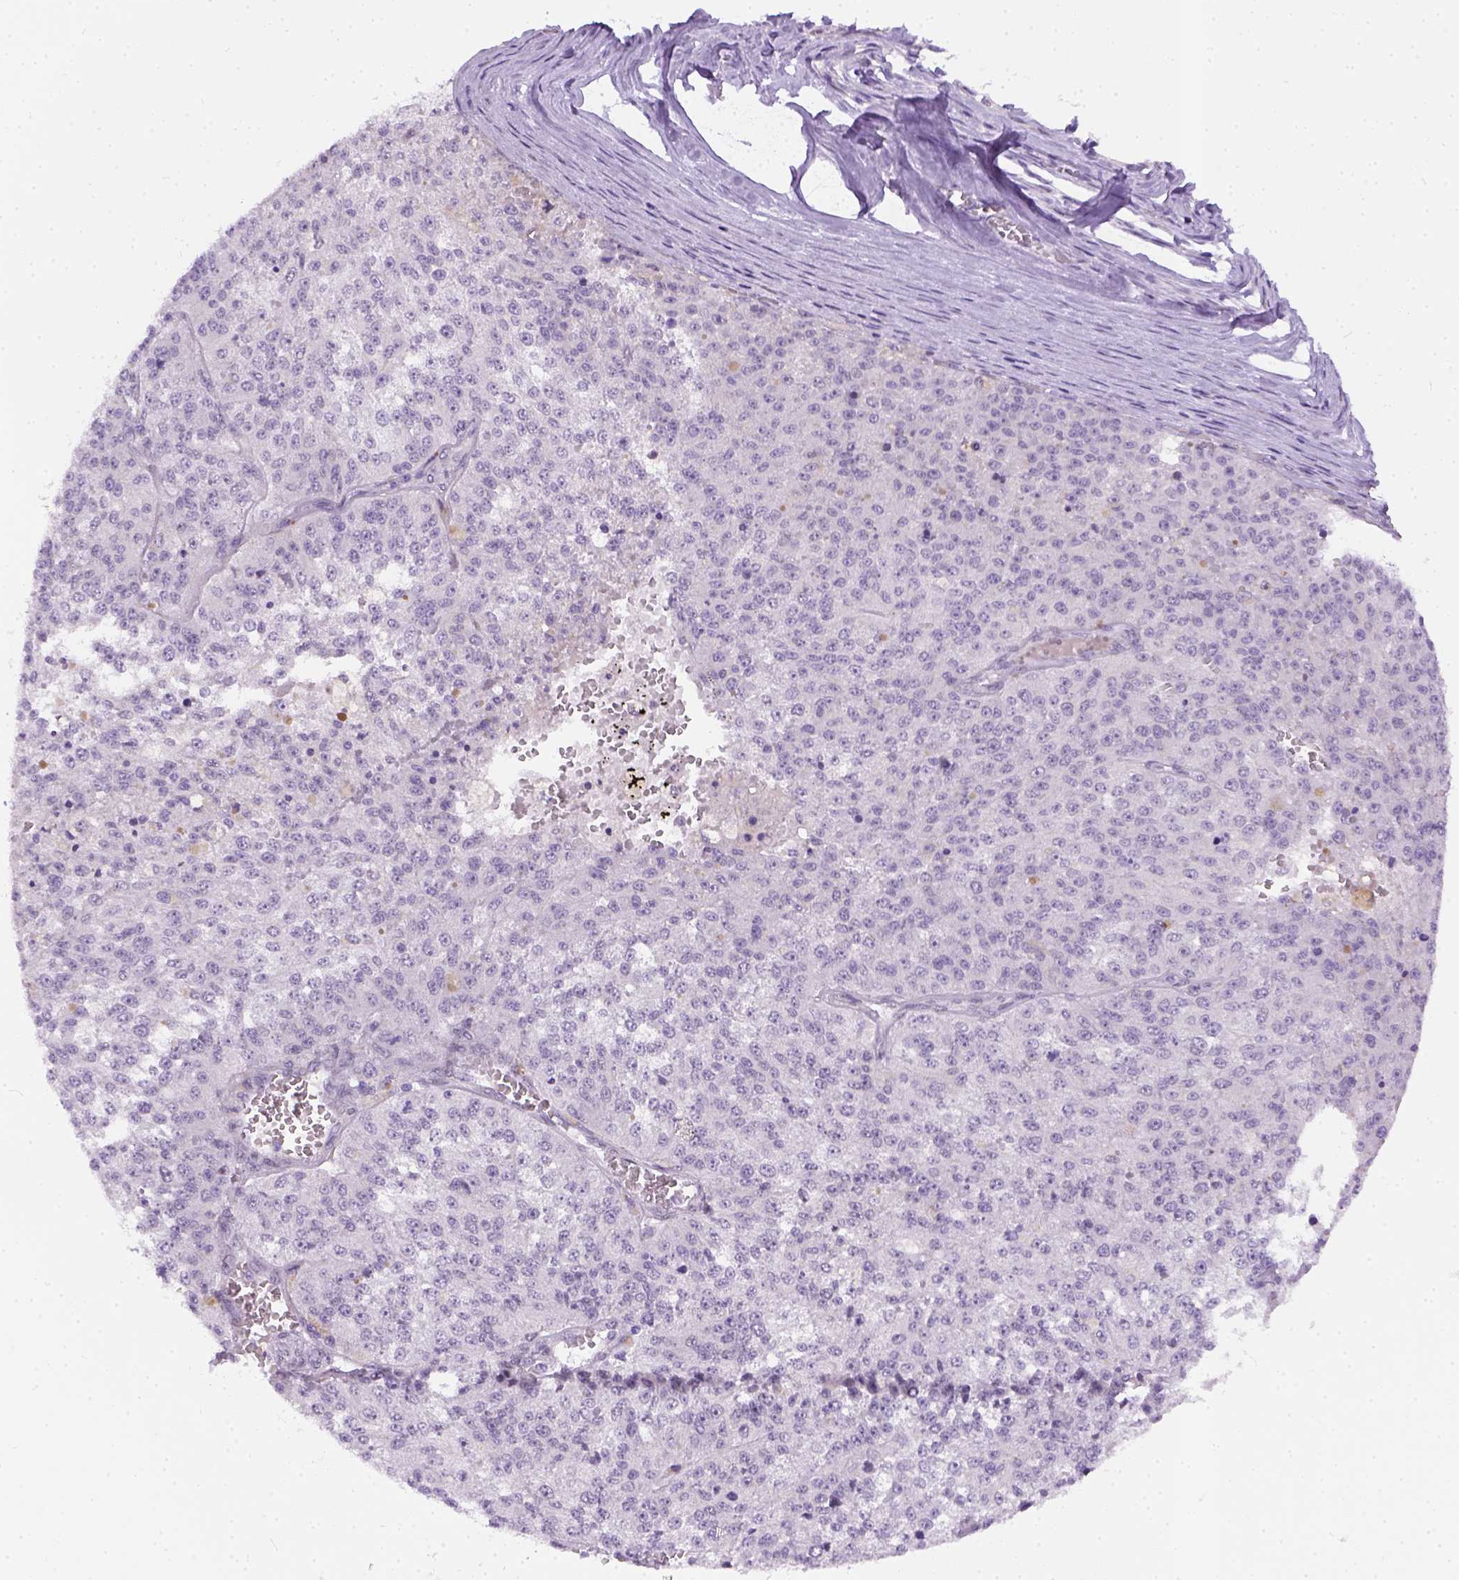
{"staining": {"intensity": "negative", "quantity": "none", "location": "none"}, "tissue": "melanoma", "cell_type": "Tumor cells", "image_type": "cancer", "snomed": [{"axis": "morphology", "description": "Malignant melanoma, Metastatic site"}, {"axis": "topography", "description": "Lymph node"}], "caption": "This is an immunohistochemistry micrograph of melanoma. There is no staining in tumor cells.", "gene": "FAM184B", "patient": {"sex": "female", "age": 64}}